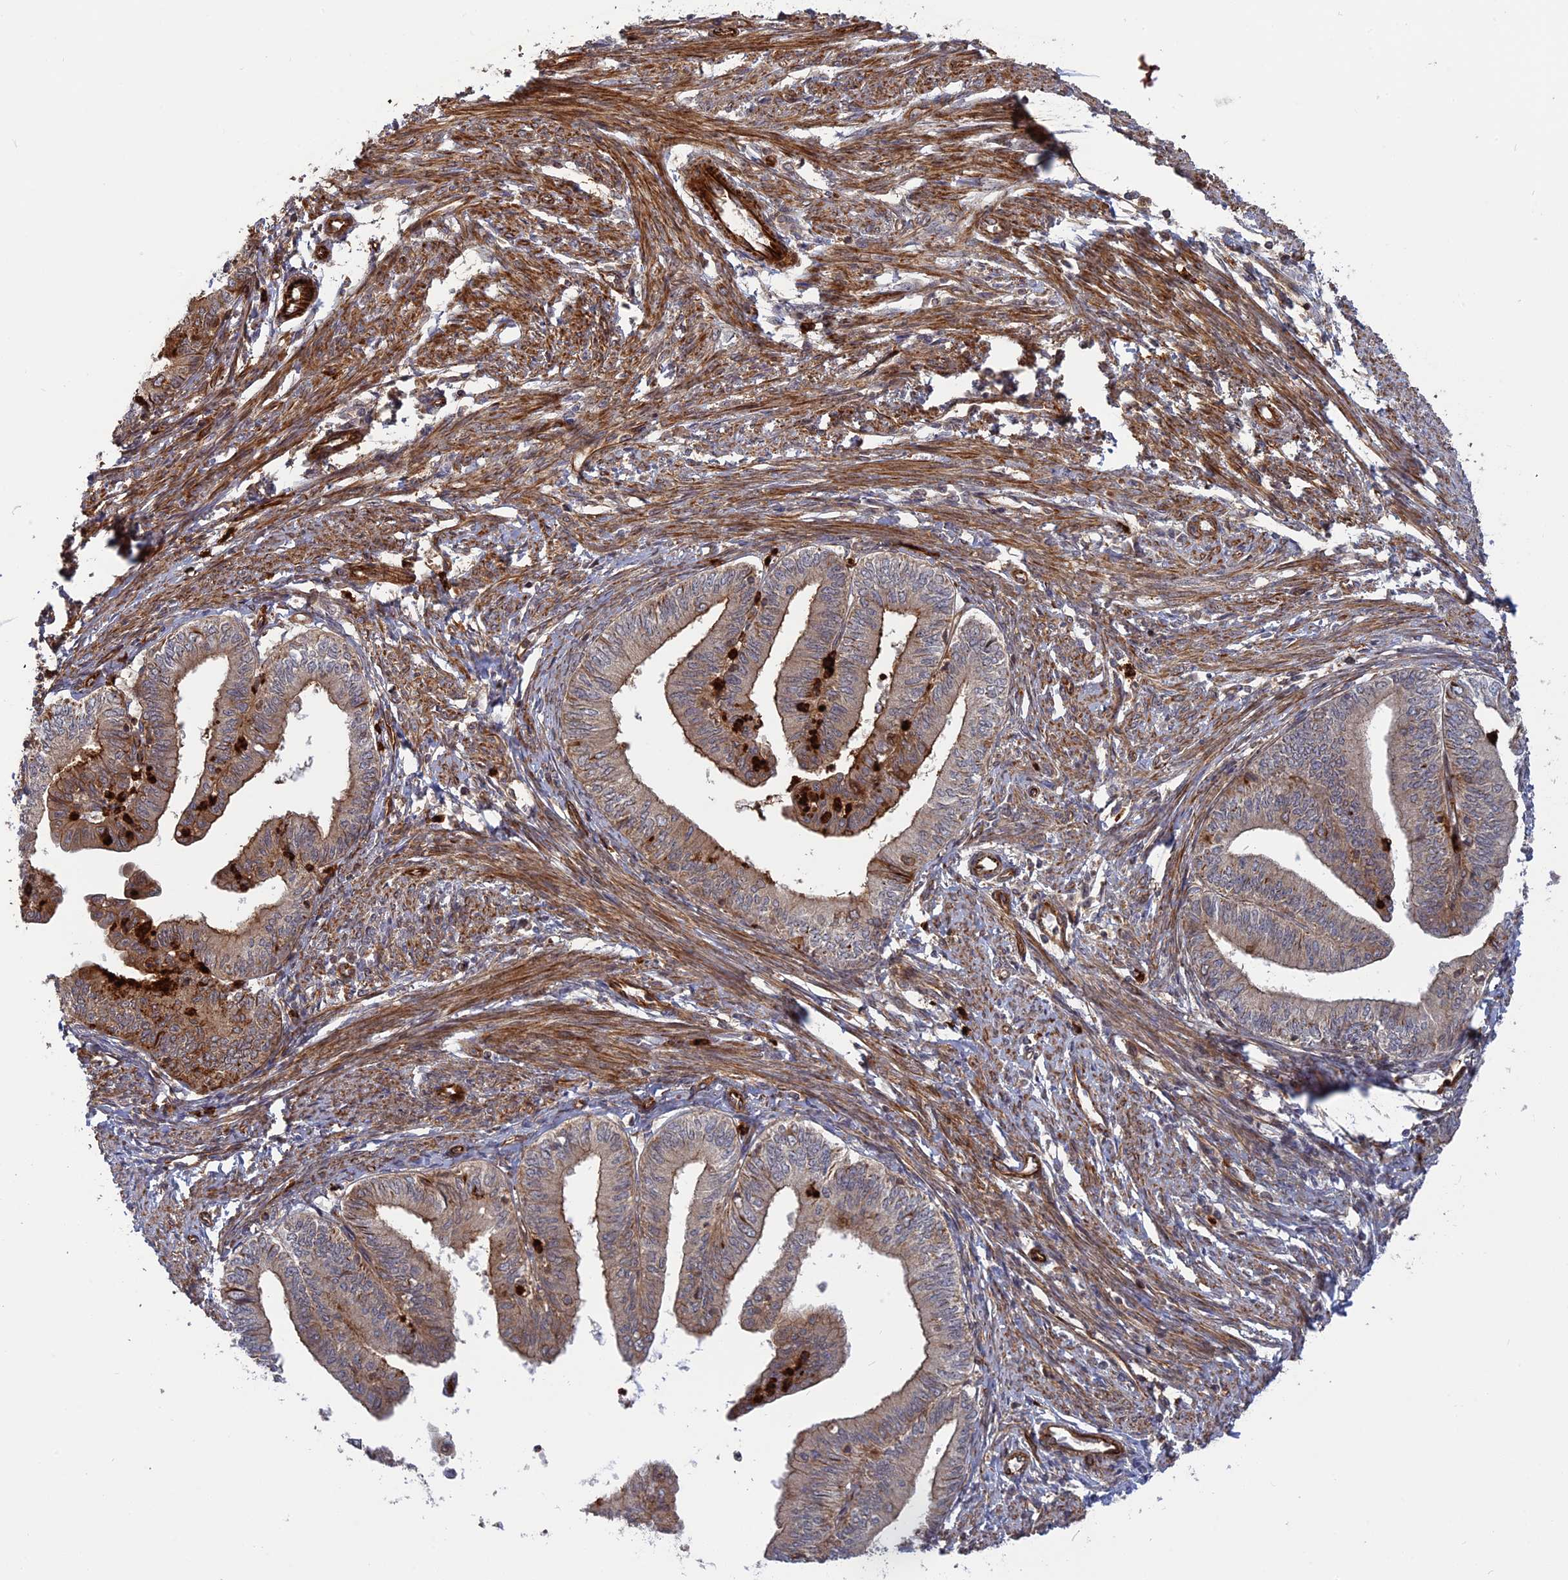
{"staining": {"intensity": "moderate", "quantity": "25%-75%", "location": "cytoplasmic/membranous"}, "tissue": "endometrial cancer", "cell_type": "Tumor cells", "image_type": "cancer", "snomed": [{"axis": "morphology", "description": "Adenocarcinoma, NOS"}, {"axis": "topography", "description": "Endometrium"}], "caption": "Endometrial cancer stained with DAB (3,3'-diaminobenzidine) immunohistochemistry (IHC) reveals medium levels of moderate cytoplasmic/membranous expression in about 25%-75% of tumor cells. (DAB (3,3'-diaminobenzidine) IHC, brown staining for protein, blue staining for nuclei).", "gene": "PHLDB3", "patient": {"sex": "female", "age": 66}}